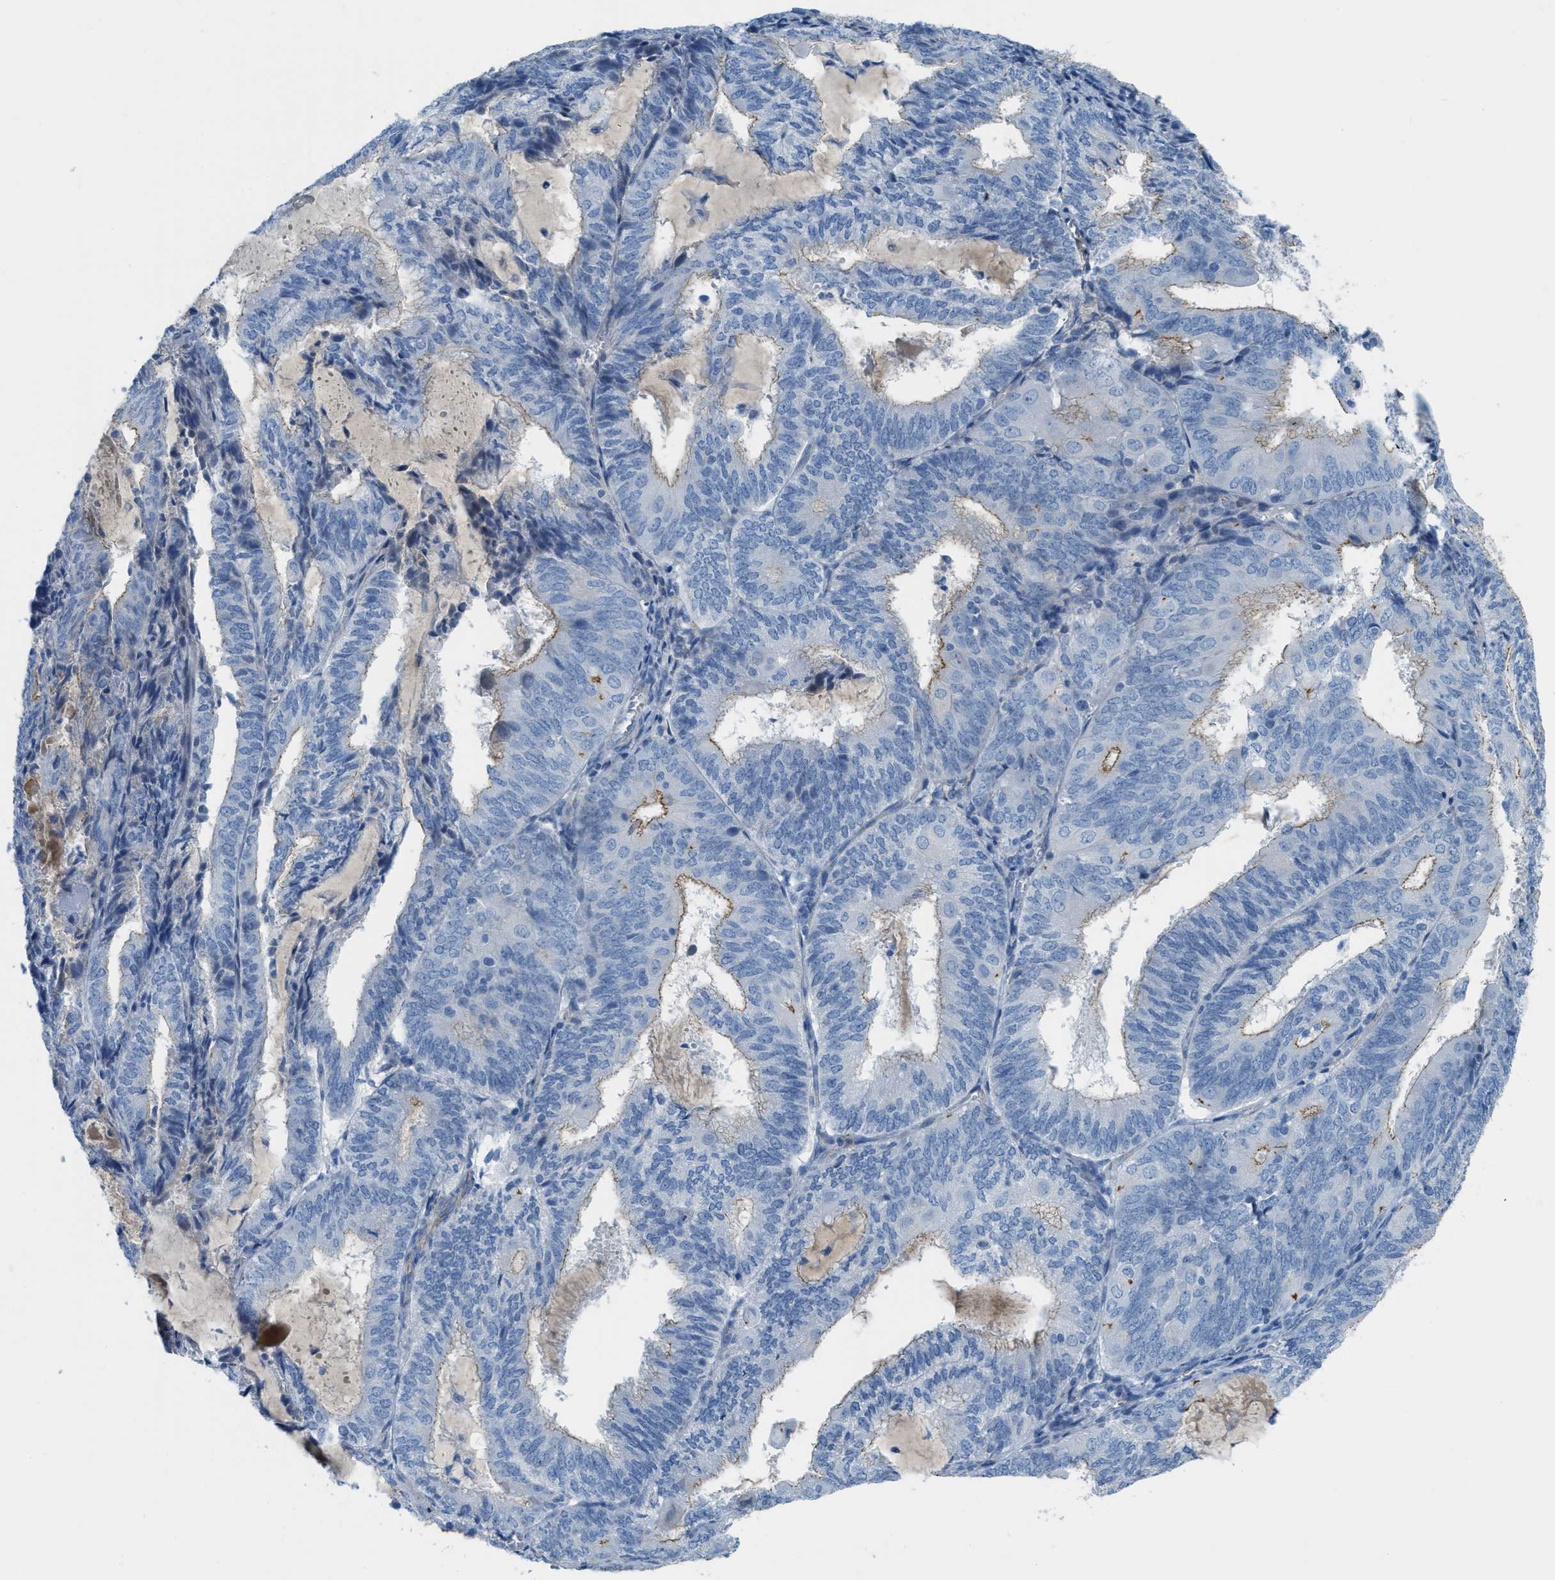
{"staining": {"intensity": "moderate", "quantity": "<25%", "location": "cytoplasmic/membranous"}, "tissue": "endometrial cancer", "cell_type": "Tumor cells", "image_type": "cancer", "snomed": [{"axis": "morphology", "description": "Adenocarcinoma, NOS"}, {"axis": "topography", "description": "Endometrium"}], "caption": "Tumor cells exhibit low levels of moderate cytoplasmic/membranous positivity in approximately <25% of cells in endometrial cancer (adenocarcinoma). Using DAB (3,3'-diaminobenzidine) (brown) and hematoxylin (blue) stains, captured at high magnification using brightfield microscopy.", "gene": "CRB3", "patient": {"sex": "female", "age": 81}}